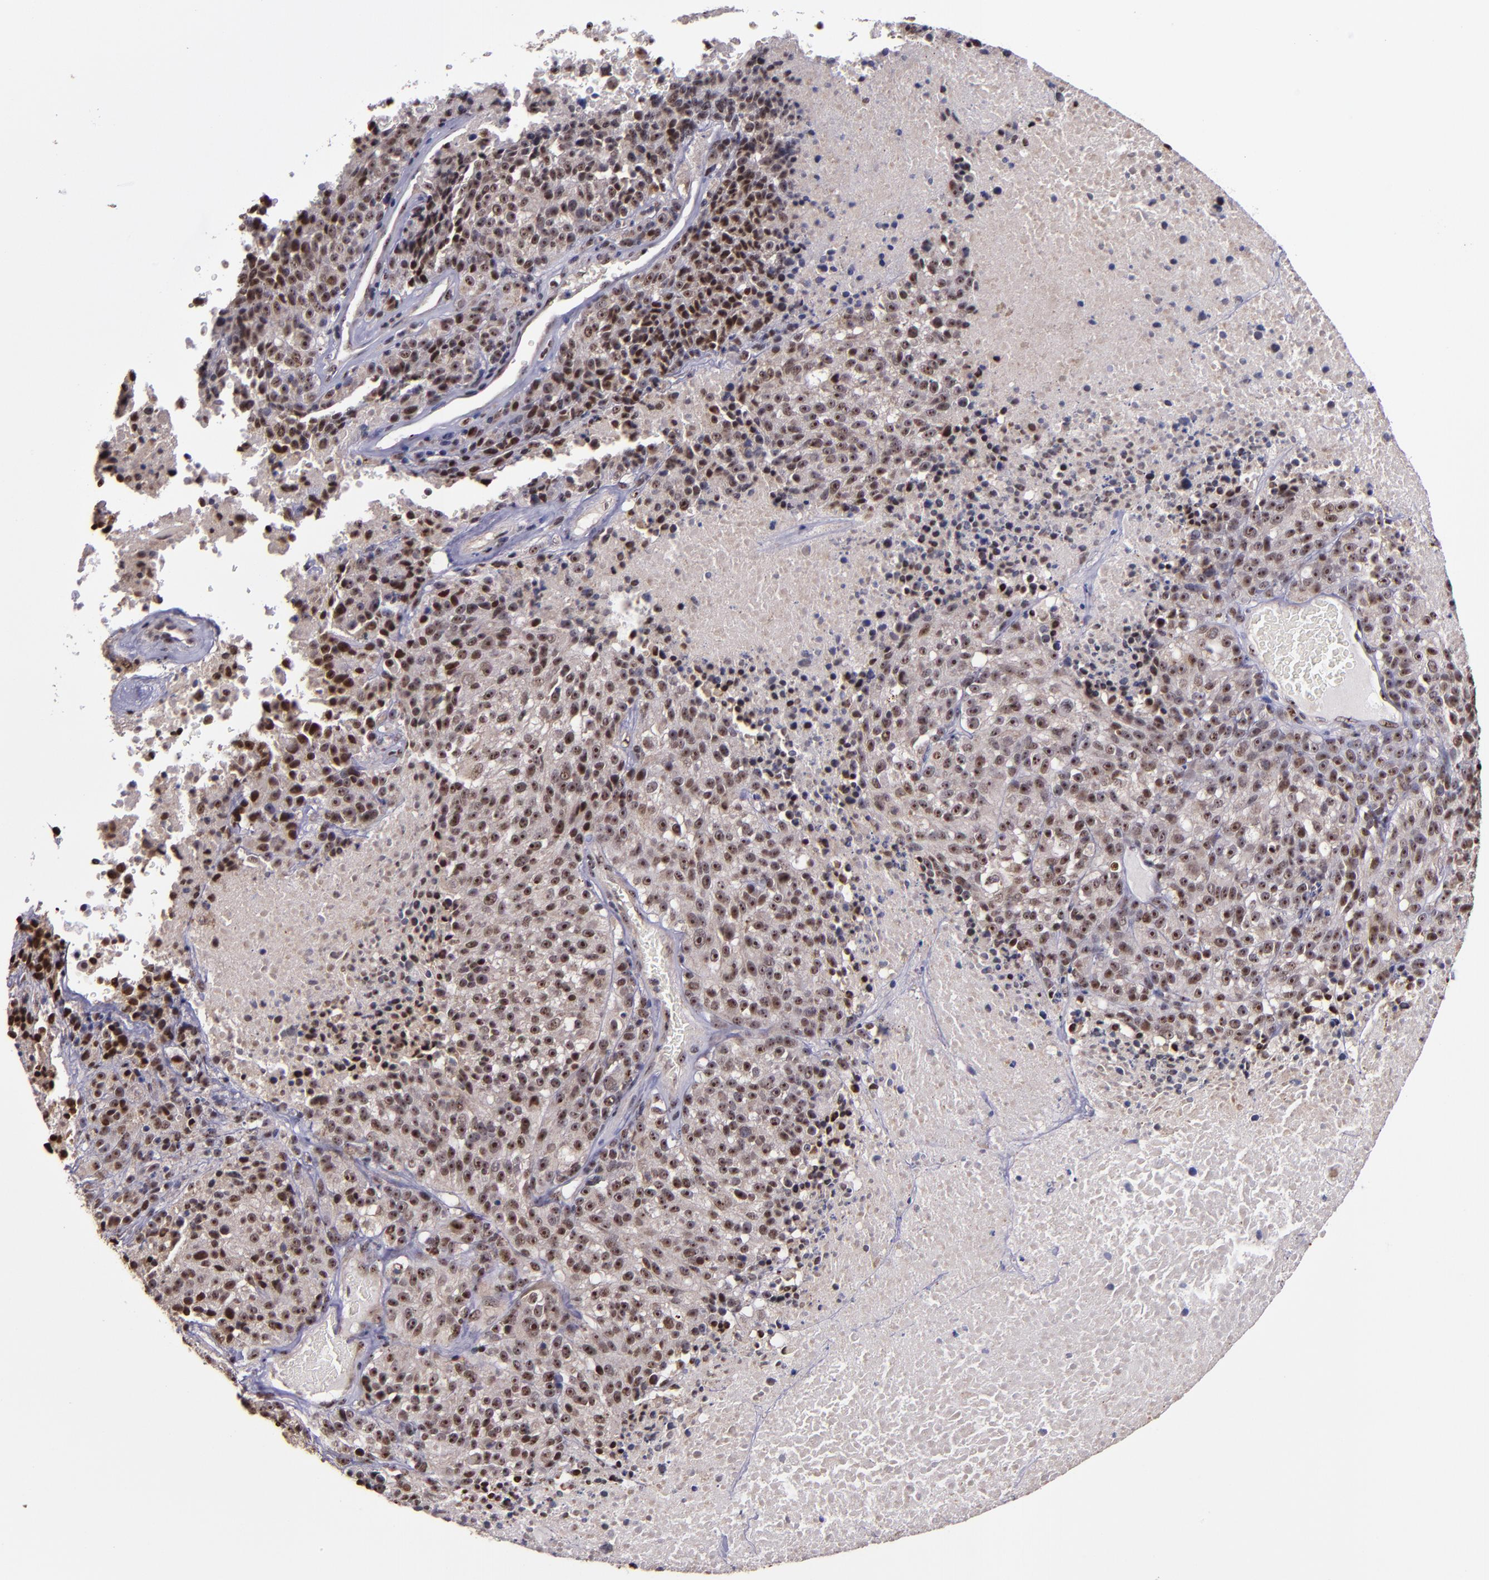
{"staining": {"intensity": "moderate", "quantity": ">75%", "location": "cytoplasmic/membranous,nuclear"}, "tissue": "melanoma", "cell_type": "Tumor cells", "image_type": "cancer", "snomed": [{"axis": "morphology", "description": "Malignant melanoma, Metastatic site"}, {"axis": "topography", "description": "Cerebral cortex"}], "caption": "High-magnification brightfield microscopy of melanoma stained with DAB (brown) and counterstained with hematoxylin (blue). tumor cells exhibit moderate cytoplasmic/membranous and nuclear positivity is seen in approximately>75% of cells. The staining is performed using DAB (3,3'-diaminobenzidine) brown chromogen to label protein expression. The nuclei are counter-stained blue using hematoxylin.", "gene": "CECR2", "patient": {"sex": "female", "age": 52}}